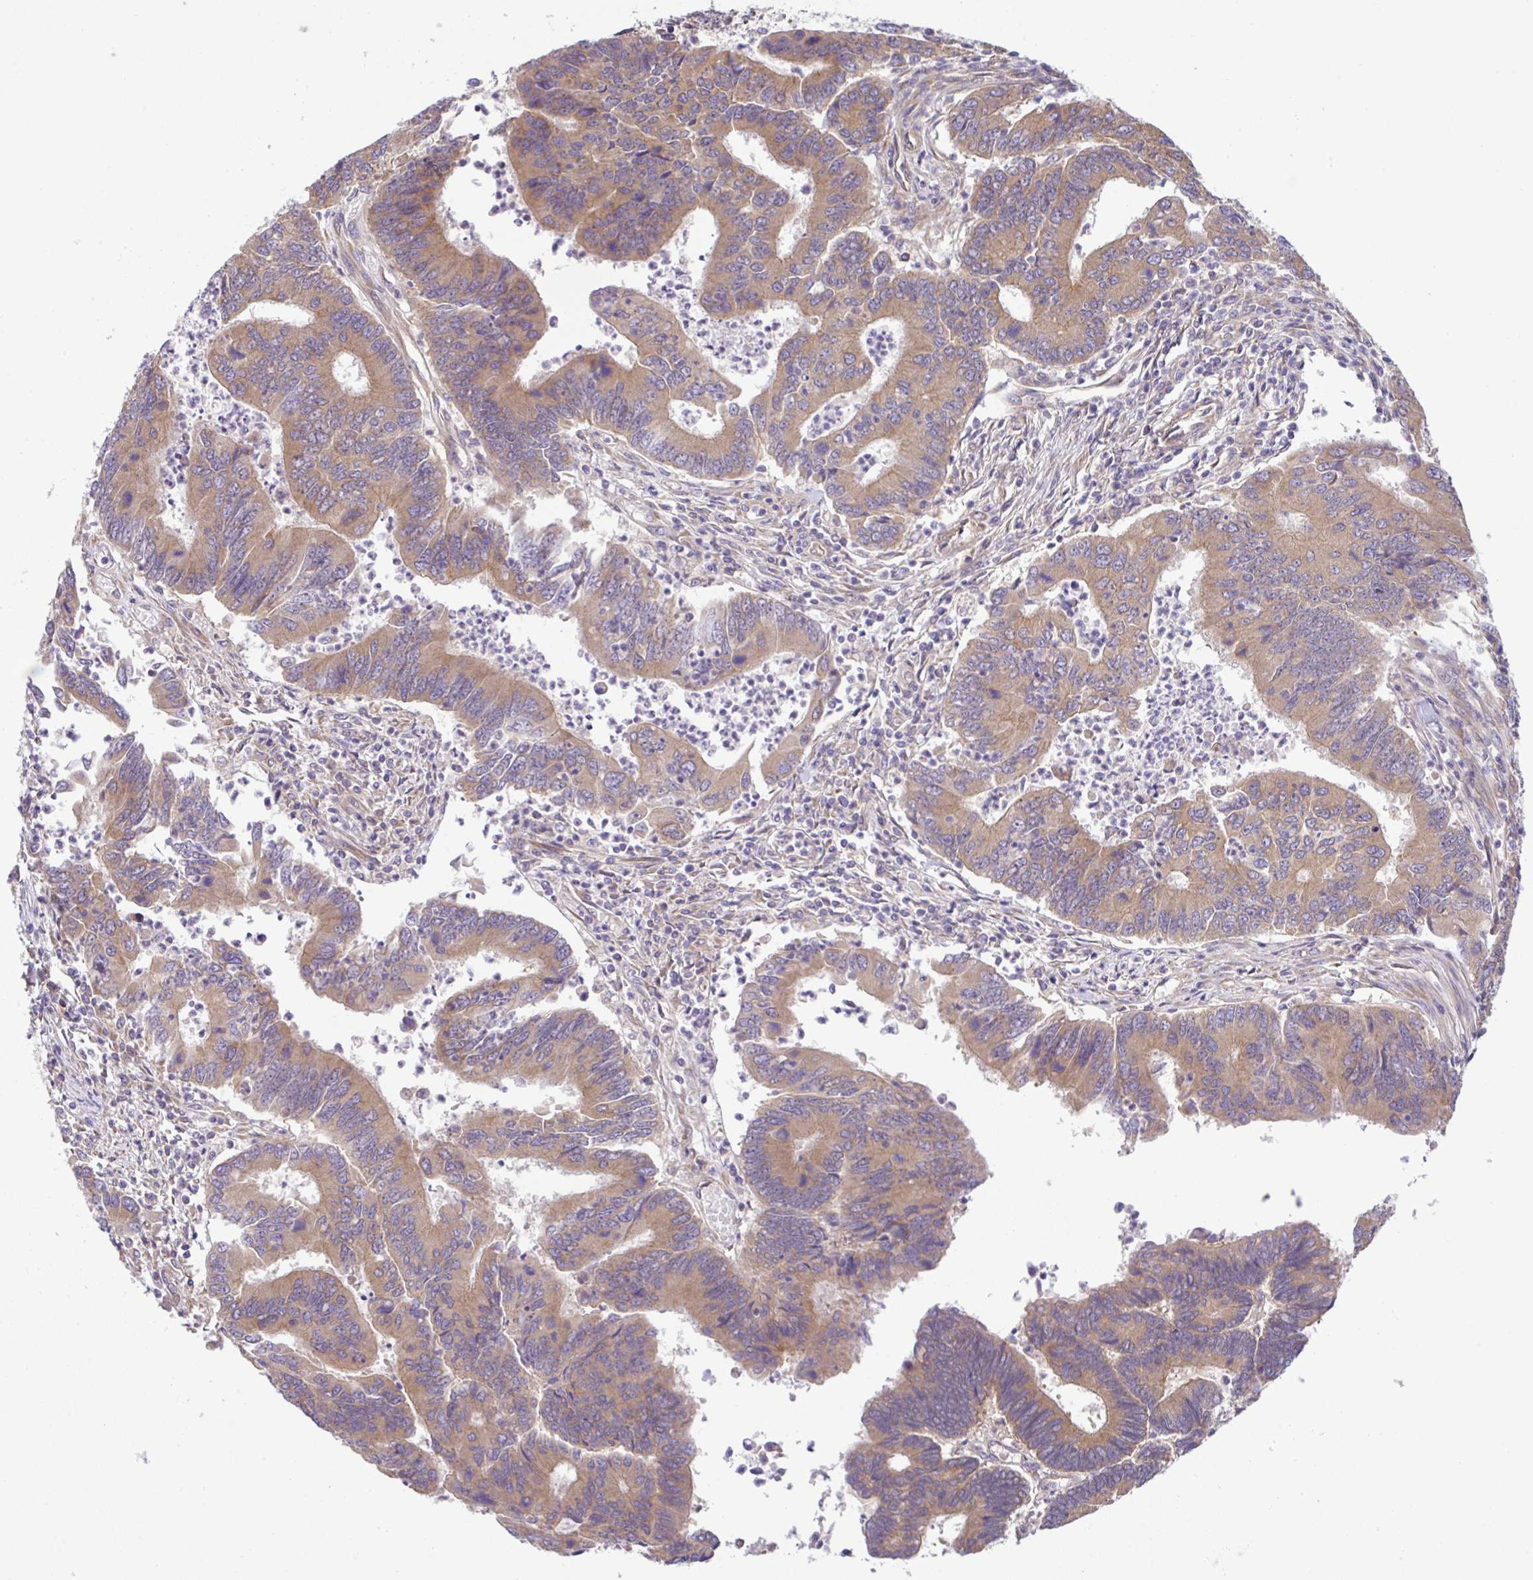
{"staining": {"intensity": "moderate", "quantity": ">75%", "location": "cytoplasmic/membranous"}, "tissue": "colorectal cancer", "cell_type": "Tumor cells", "image_type": "cancer", "snomed": [{"axis": "morphology", "description": "Adenocarcinoma, NOS"}, {"axis": "topography", "description": "Colon"}], "caption": "Protein staining demonstrates moderate cytoplasmic/membranous expression in about >75% of tumor cells in adenocarcinoma (colorectal). (DAB (3,3'-diaminobenzidine) = brown stain, brightfield microscopy at high magnification).", "gene": "UBE4A", "patient": {"sex": "female", "age": 67}}